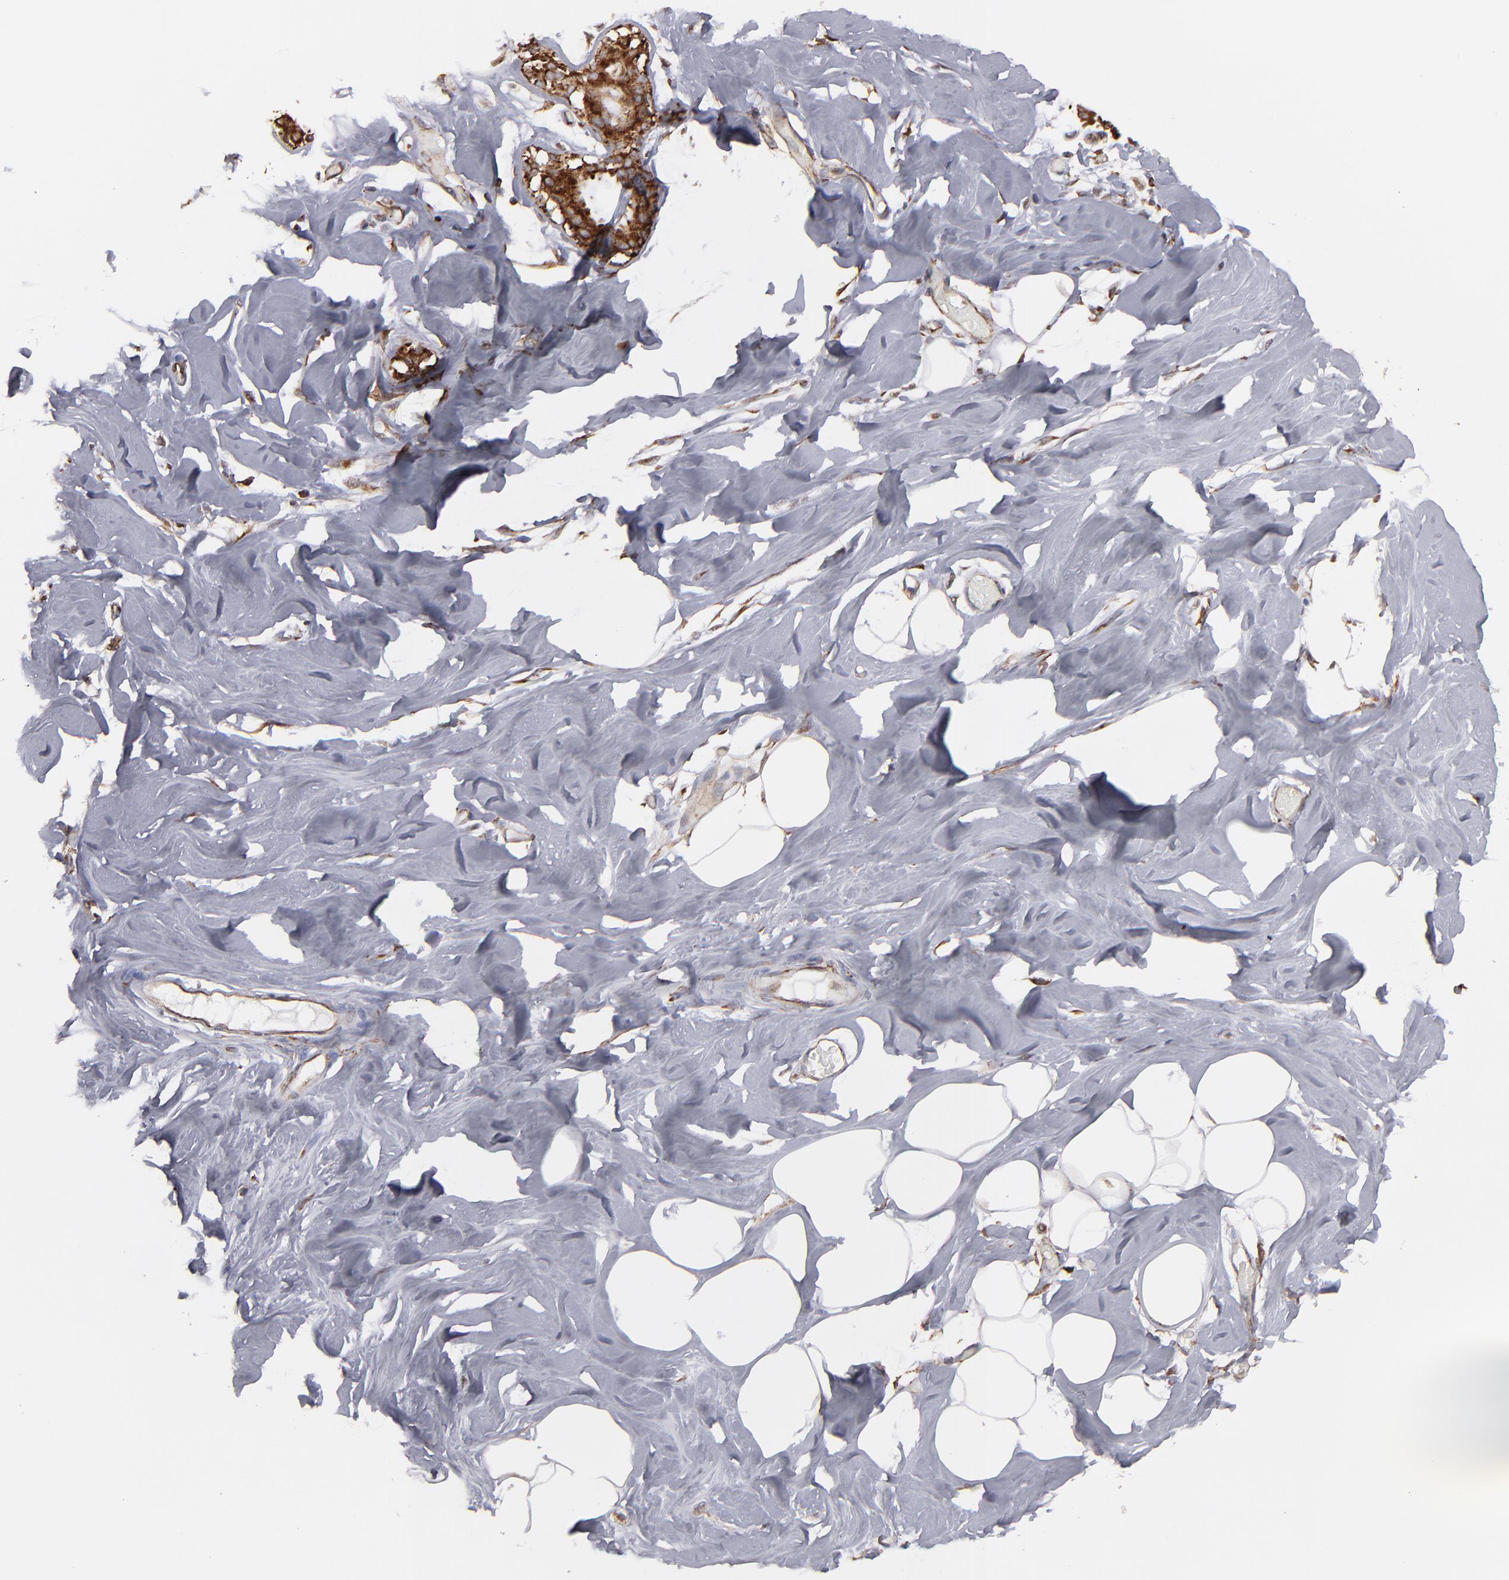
{"staining": {"intensity": "negative", "quantity": "none", "location": "none"}, "tissue": "breast", "cell_type": "Adipocytes", "image_type": "normal", "snomed": [{"axis": "morphology", "description": "Normal tissue, NOS"}, {"axis": "topography", "description": "Breast"}, {"axis": "topography", "description": "Soft tissue"}], "caption": "Adipocytes show no significant expression in unremarkable breast. (Immunohistochemistry, brightfield microscopy, high magnification).", "gene": "KTN1", "patient": {"sex": "female", "age": 25}}